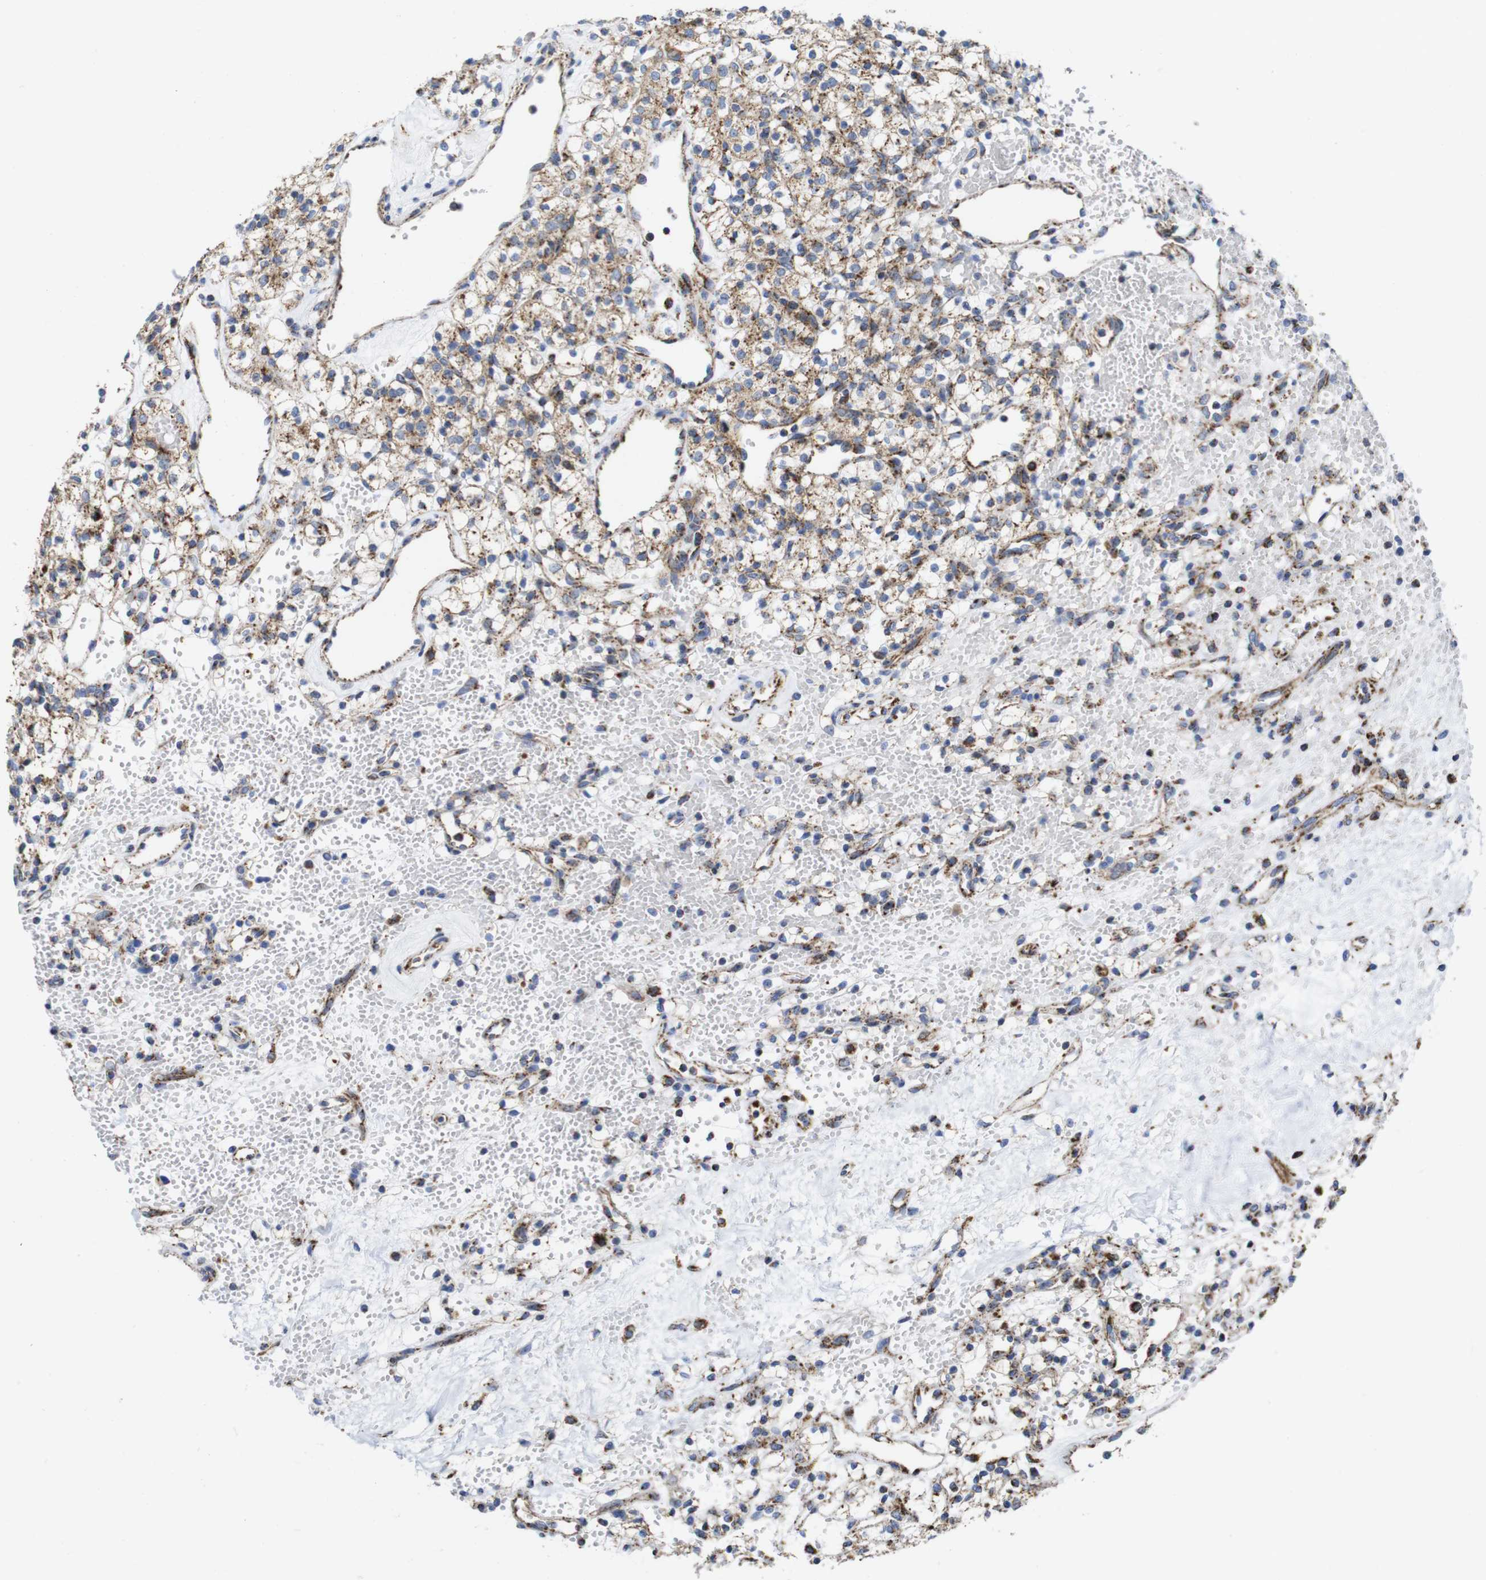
{"staining": {"intensity": "weak", "quantity": "25%-75%", "location": "cytoplasmic/membranous"}, "tissue": "renal cancer", "cell_type": "Tumor cells", "image_type": "cancer", "snomed": [{"axis": "morphology", "description": "Adenocarcinoma, NOS"}, {"axis": "topography", "description": "Kidney"}], "caption": "The photomicrograph demonstrates immunohistochemical staining of renal cancer (adenocarcinoma). There is weak cytoplasmic/membranous expression is identified in about 25%-75% of tumor cells.", "gene": "TMEM192", "patient": {"sex": "female", "age": 60}}